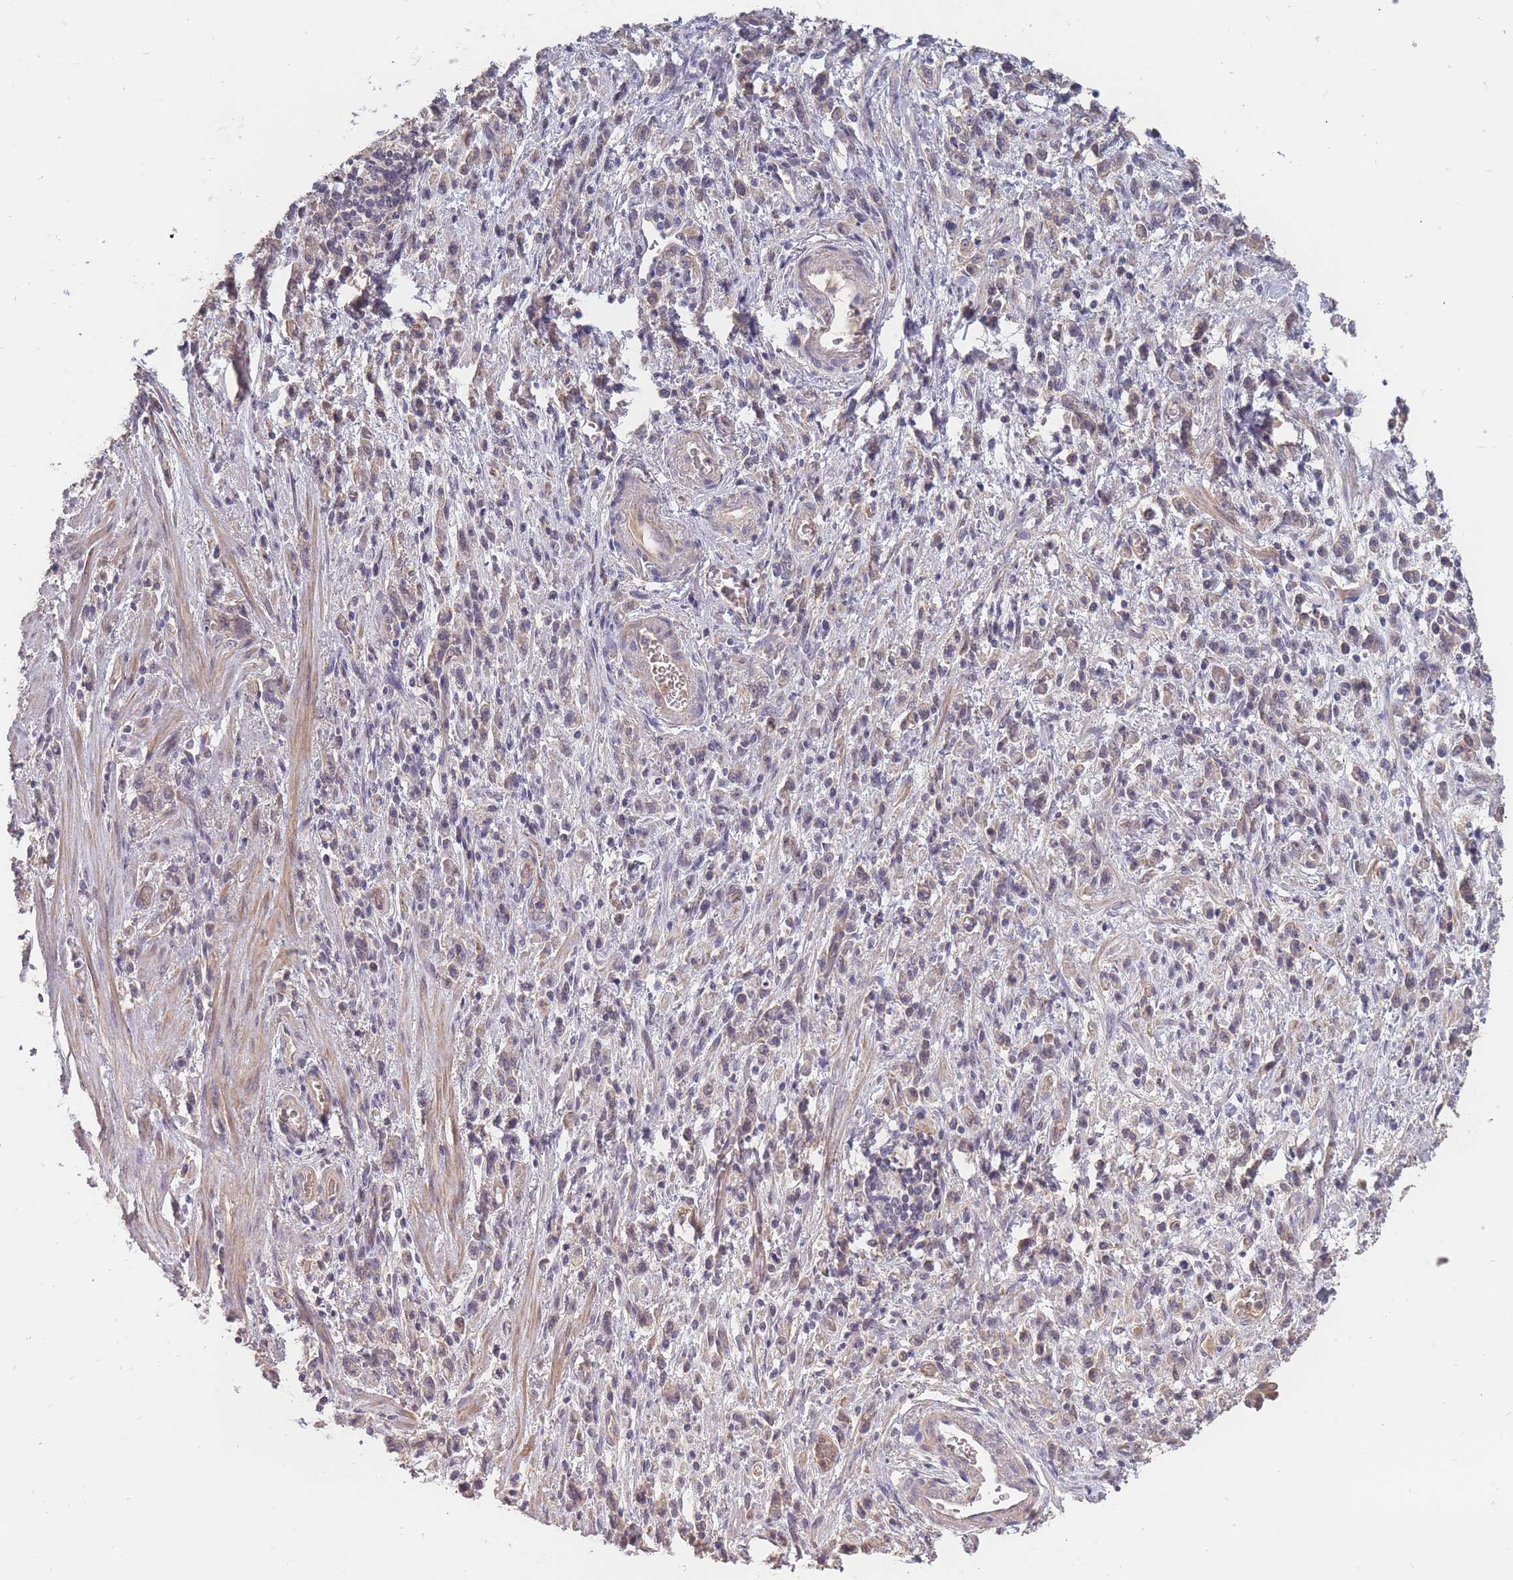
{"staining": {"intensity": "negative", "quantity": "none", "location": "none"}, "tissue": "stomach cancer", "cell_type": "Tumor cells", "image_type": "cancer", "snomed": [{"axis": "morphology", "description": "Adenocarcinoma, NOS"}, {"axis": "topography", "description": "Stomach"}], "caption": "Adenocarcinoma (stomach) stained for a protein using IHC demonstrates no staining tumor cells.", "gene": "KIAA1755", "patient": {"sex": "male", "age": 77}}